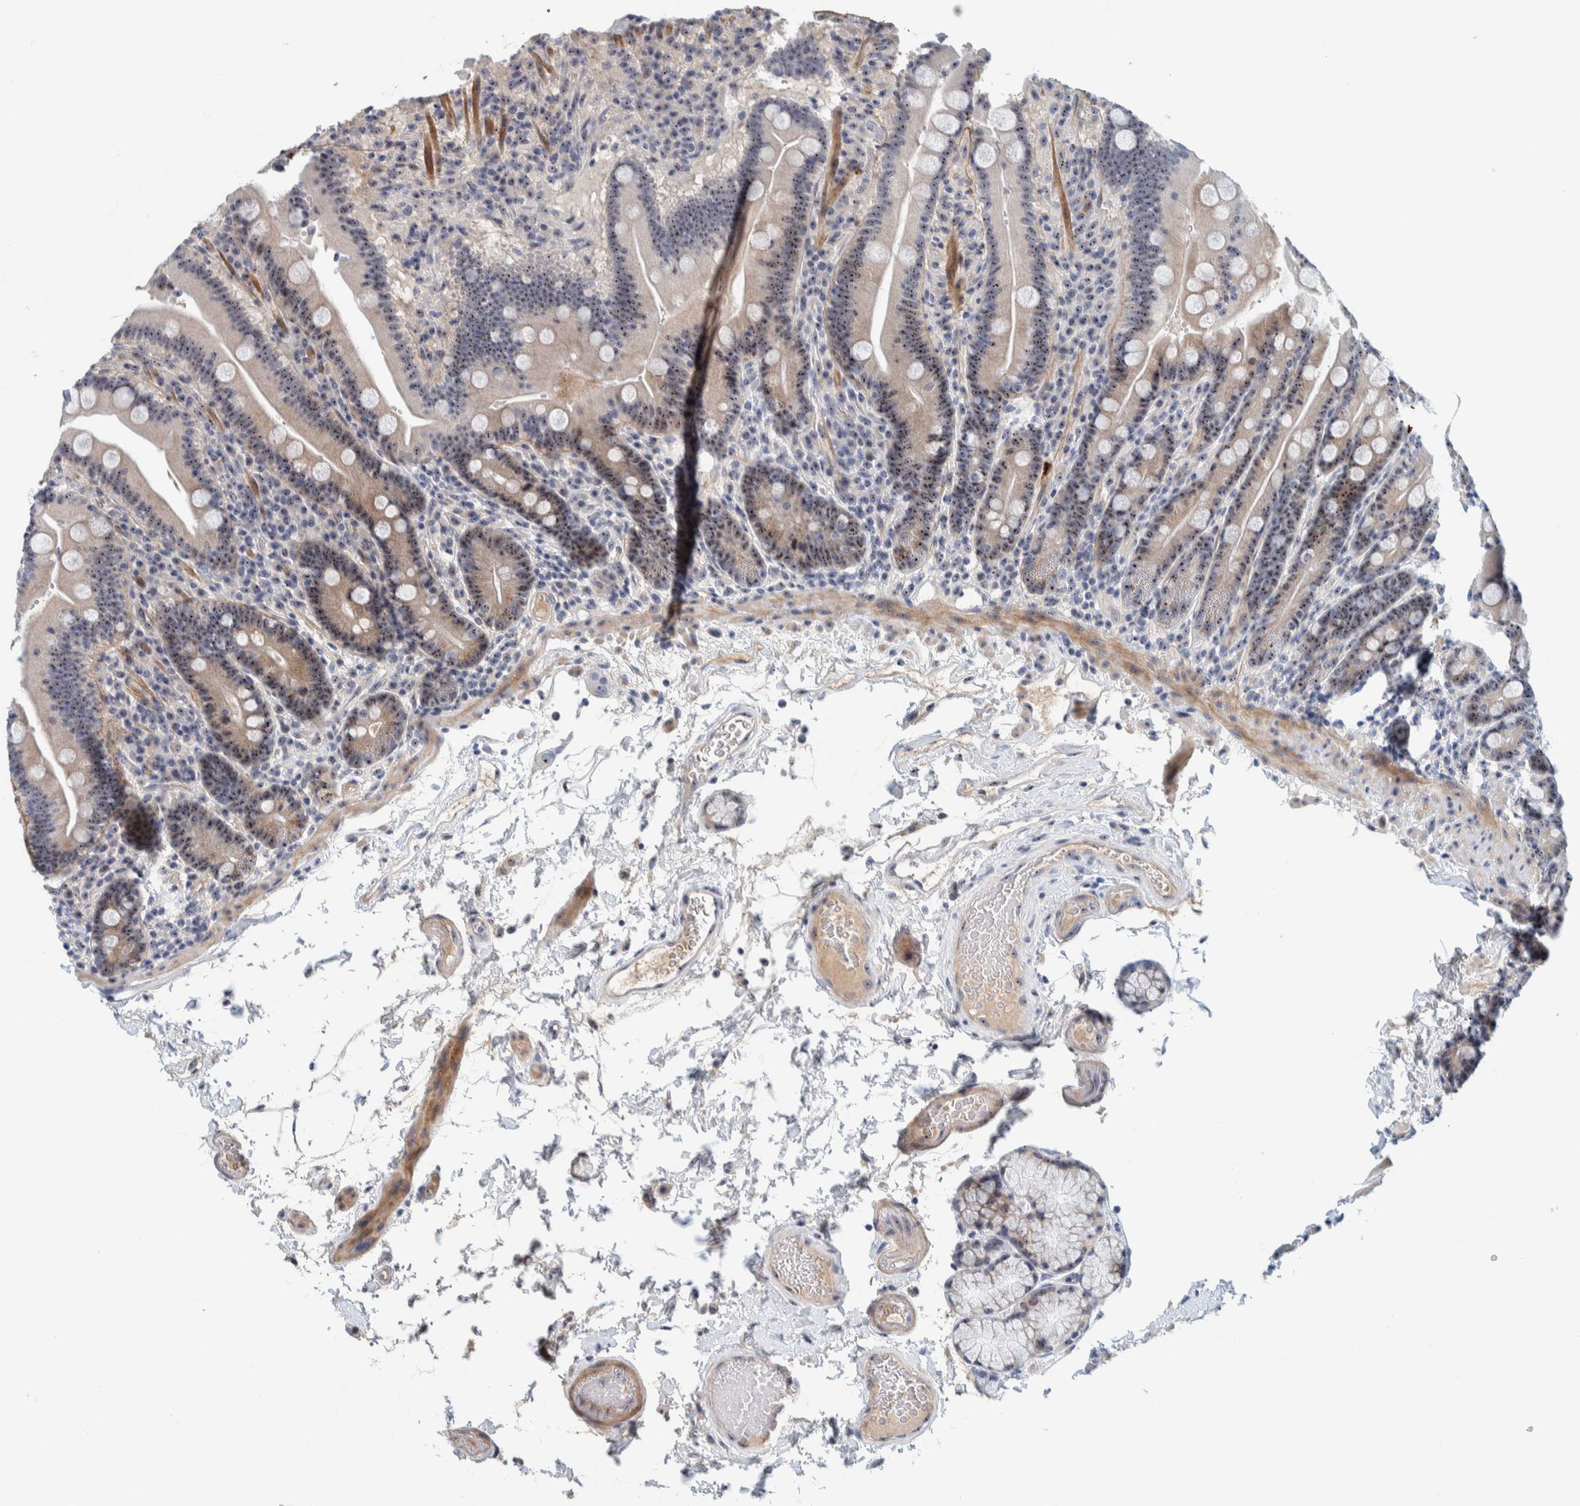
{"staining": {"intensity": "moderate", "quantity": ">75%", "location": "nuclear"}, "tissue": "duodenum", "cell_type": "Glandular cells", "image_type": "normal", "snomed": [{"axis": "morphology", "description": "Normal tissue, NOS"}, {"axis": "topography", "description": "Small intestine, NOS"}], "caption": "Duodenum stained with immunohistochemistry reveals moderate nuclear staining in about >75% of glandular cells. The staining was performed using DAB (3,3'-diaminobenzidine) to visualize the protein expression in brown, while the nuclei were stained in blue with hematoxylin (Magnification: 20x).", "gene": "NOL11", "patient": {"sex": "female", "age": 71}}